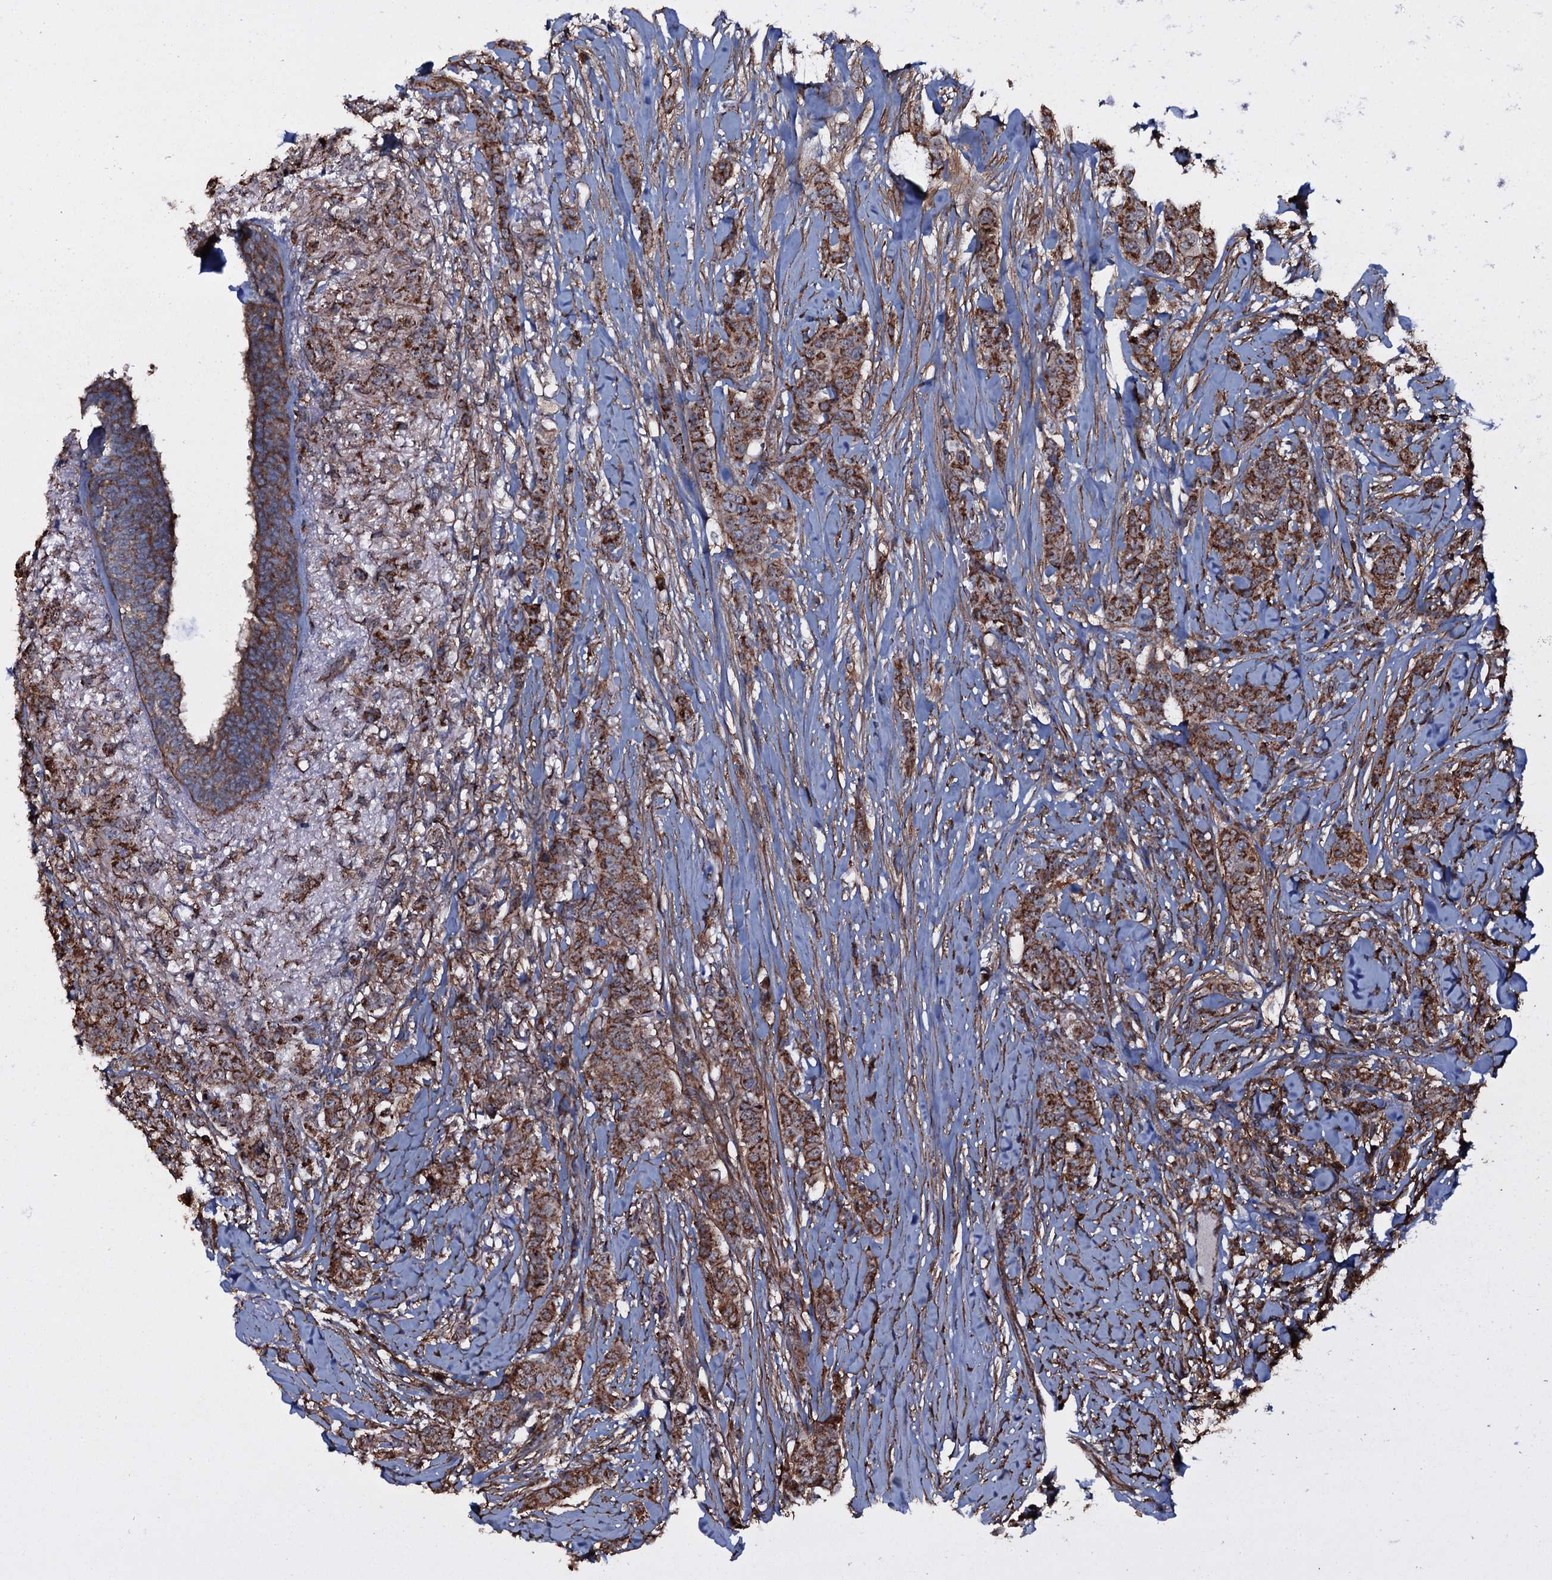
{"staining": {"intensity": "strong", "quantity": ">75%", "location": "cytoplasmic/membranous"}, "tissue": "breast cancer", "cell_type": "Tumor cells", "image_type": "cancer", "snomed": [{"axis": "morphology", "description": "Duct carcinoma"}, {"axis": "topography", "description": "Breast"}], "caption": "A histopathology image of human breast cancer (intraductal carcinoma) stained for a protein shows strong cytoplasmic/membranous brown staining in tumor cells.", "gene": "VWA8", "patient": {"sex": "female", "age": 40}}